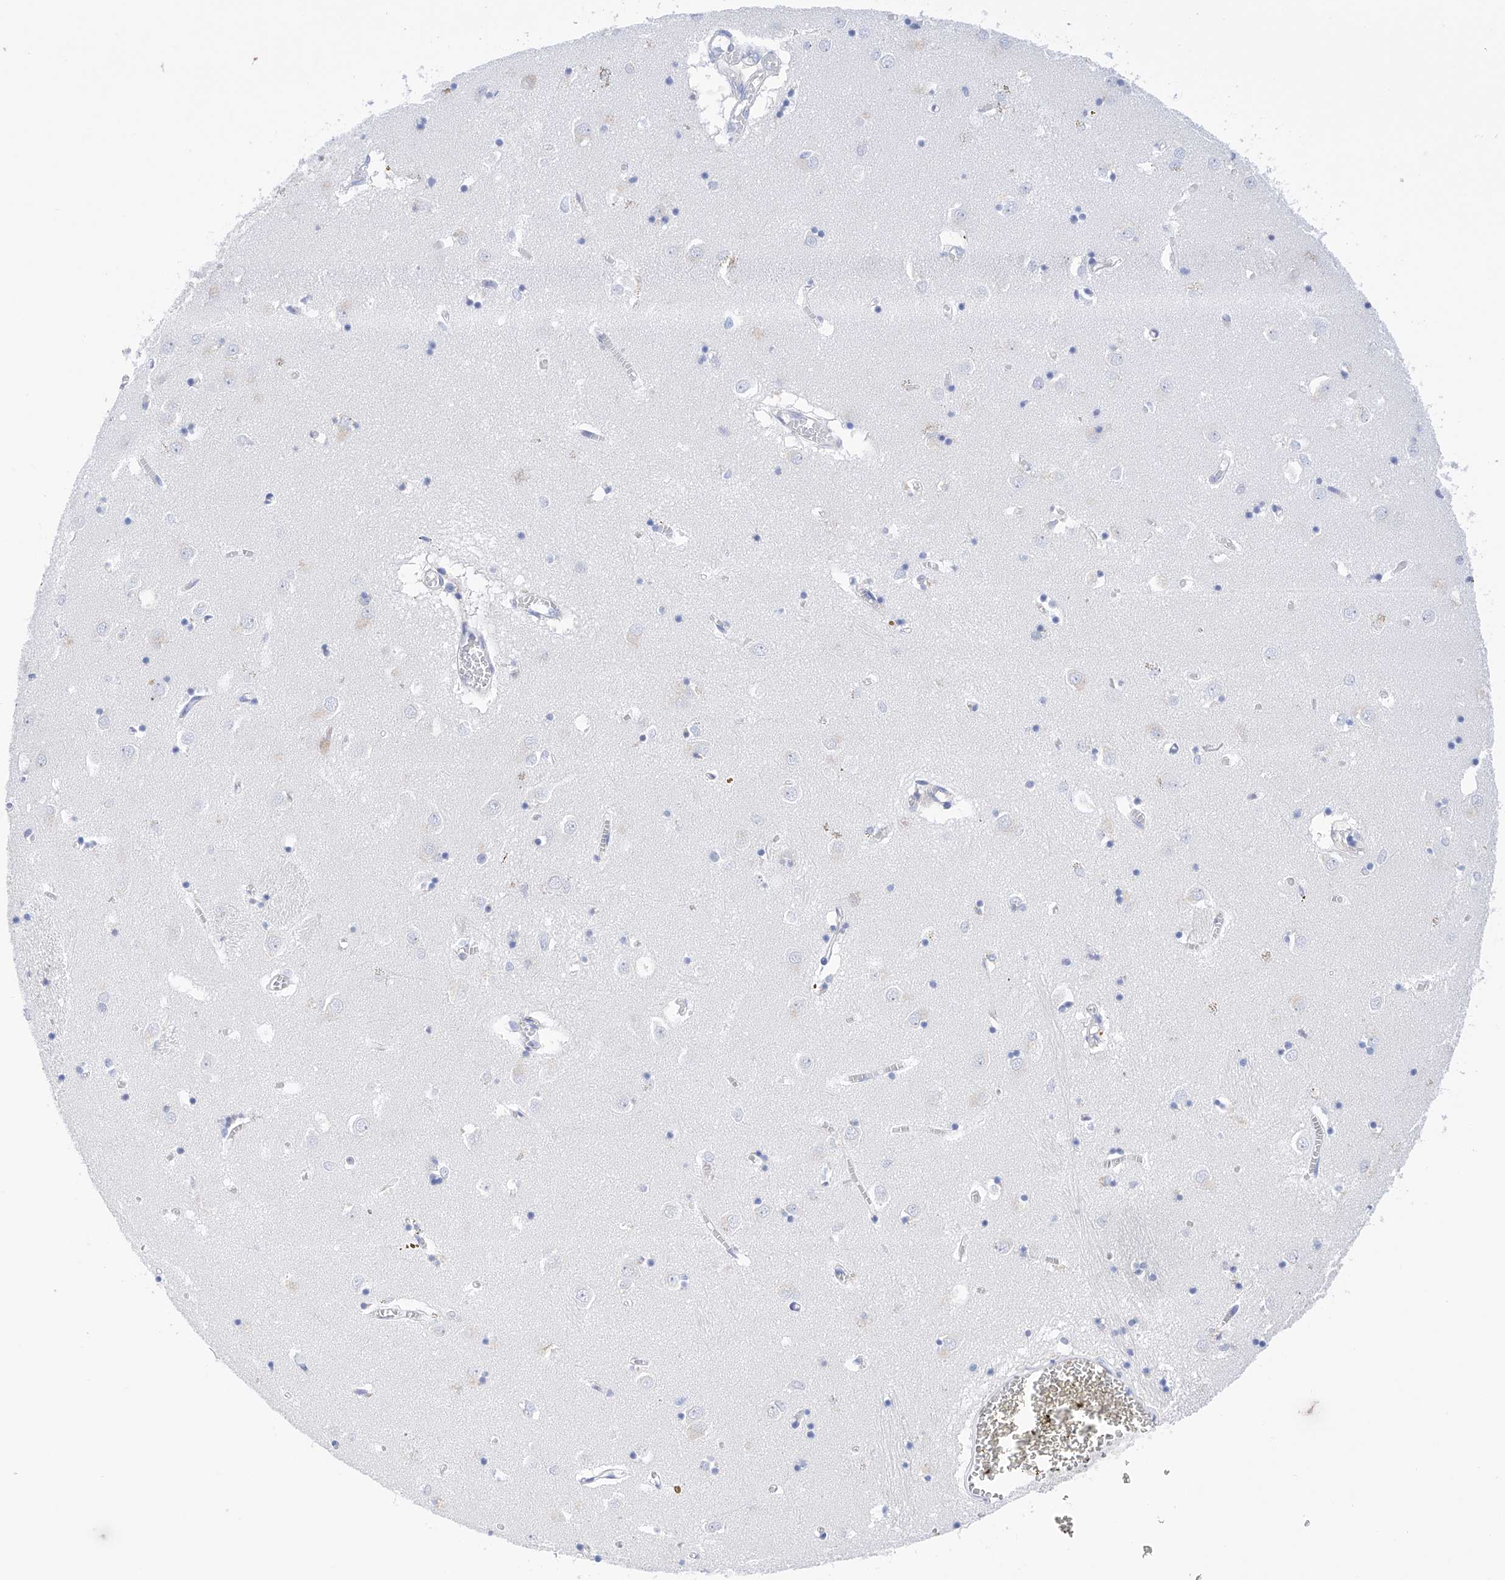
{"staining": {"intensity": "negative", "quantity": "none", "location": "none"}, "tissue": "caudate", "cell_type": "Glial cells", "image_type": "normal", "snomed": [{"axis": "morphology", "description": "Normal tissue, NOS"}, {"axis": "topography", "description": "Lateral ventricle wall"}], "caption": "Caudate was stained to show a protein in brown. There is no significant expression in glial cells. The staining was performed using DAB (3,3'-diaminobenzidine) to visualize the protein expression in brown, while the nuclei were stained in blue with hematoxylin (Magnification: 20x).", "gene": "PDIA5", "patient": {"sex": "male", "age": 70}}